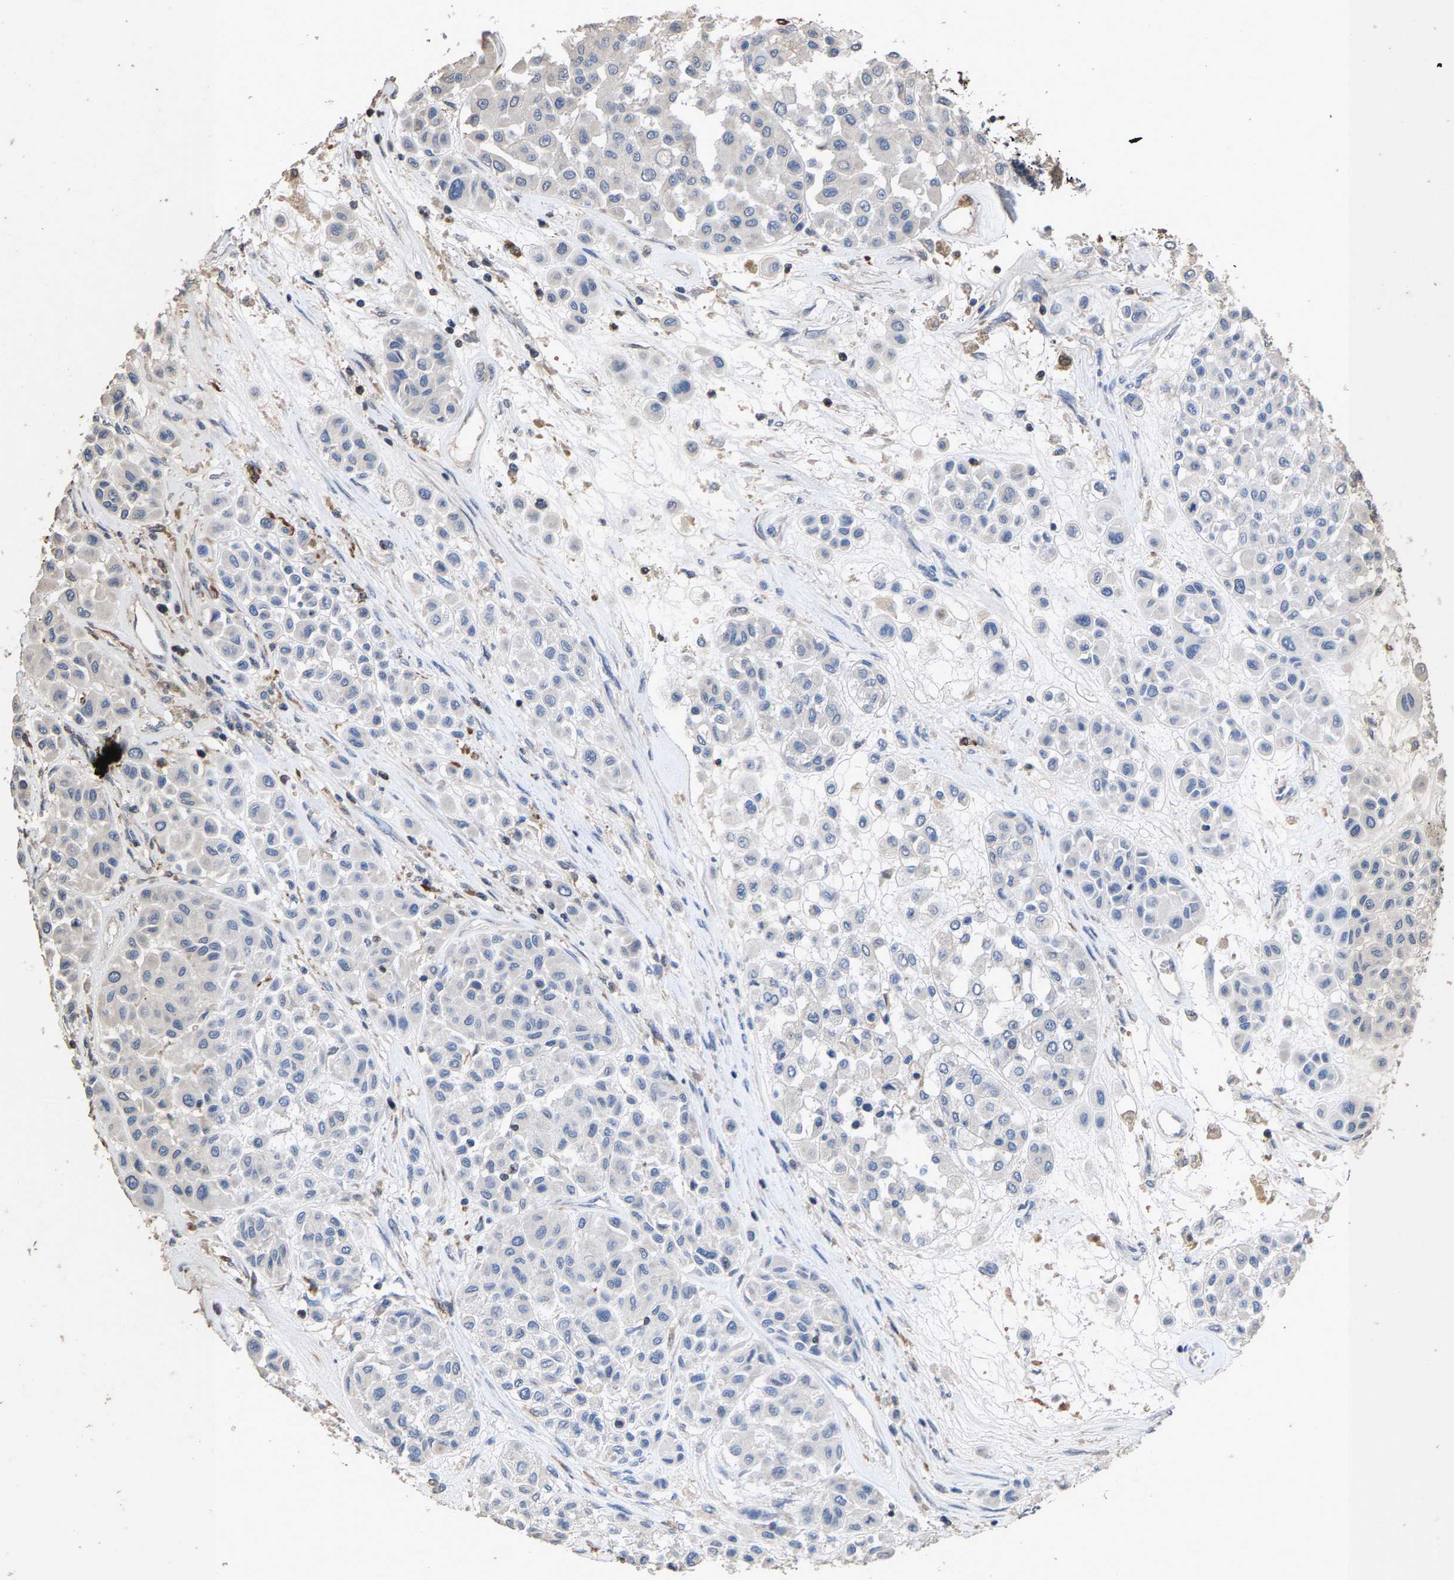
{"staining": {"intensity": "negative", "quantity": "none", "location": "none"}, "tissue": "melanoma", "cell_type": "Tumor cells", "image_type": "cancer", "snomed": [{"axis": "morphology", "description": "Malignant melanoma, Metastatic site"}, {"axis": "topography", "description": "Soft tissue"}], "caption": "This is an immunohistochemistry (IHC) micrograph of melanoma. There is no expression in tumor cells.", "gene": "TDRKH", "patient": {"sex": "male", "age": 41}}